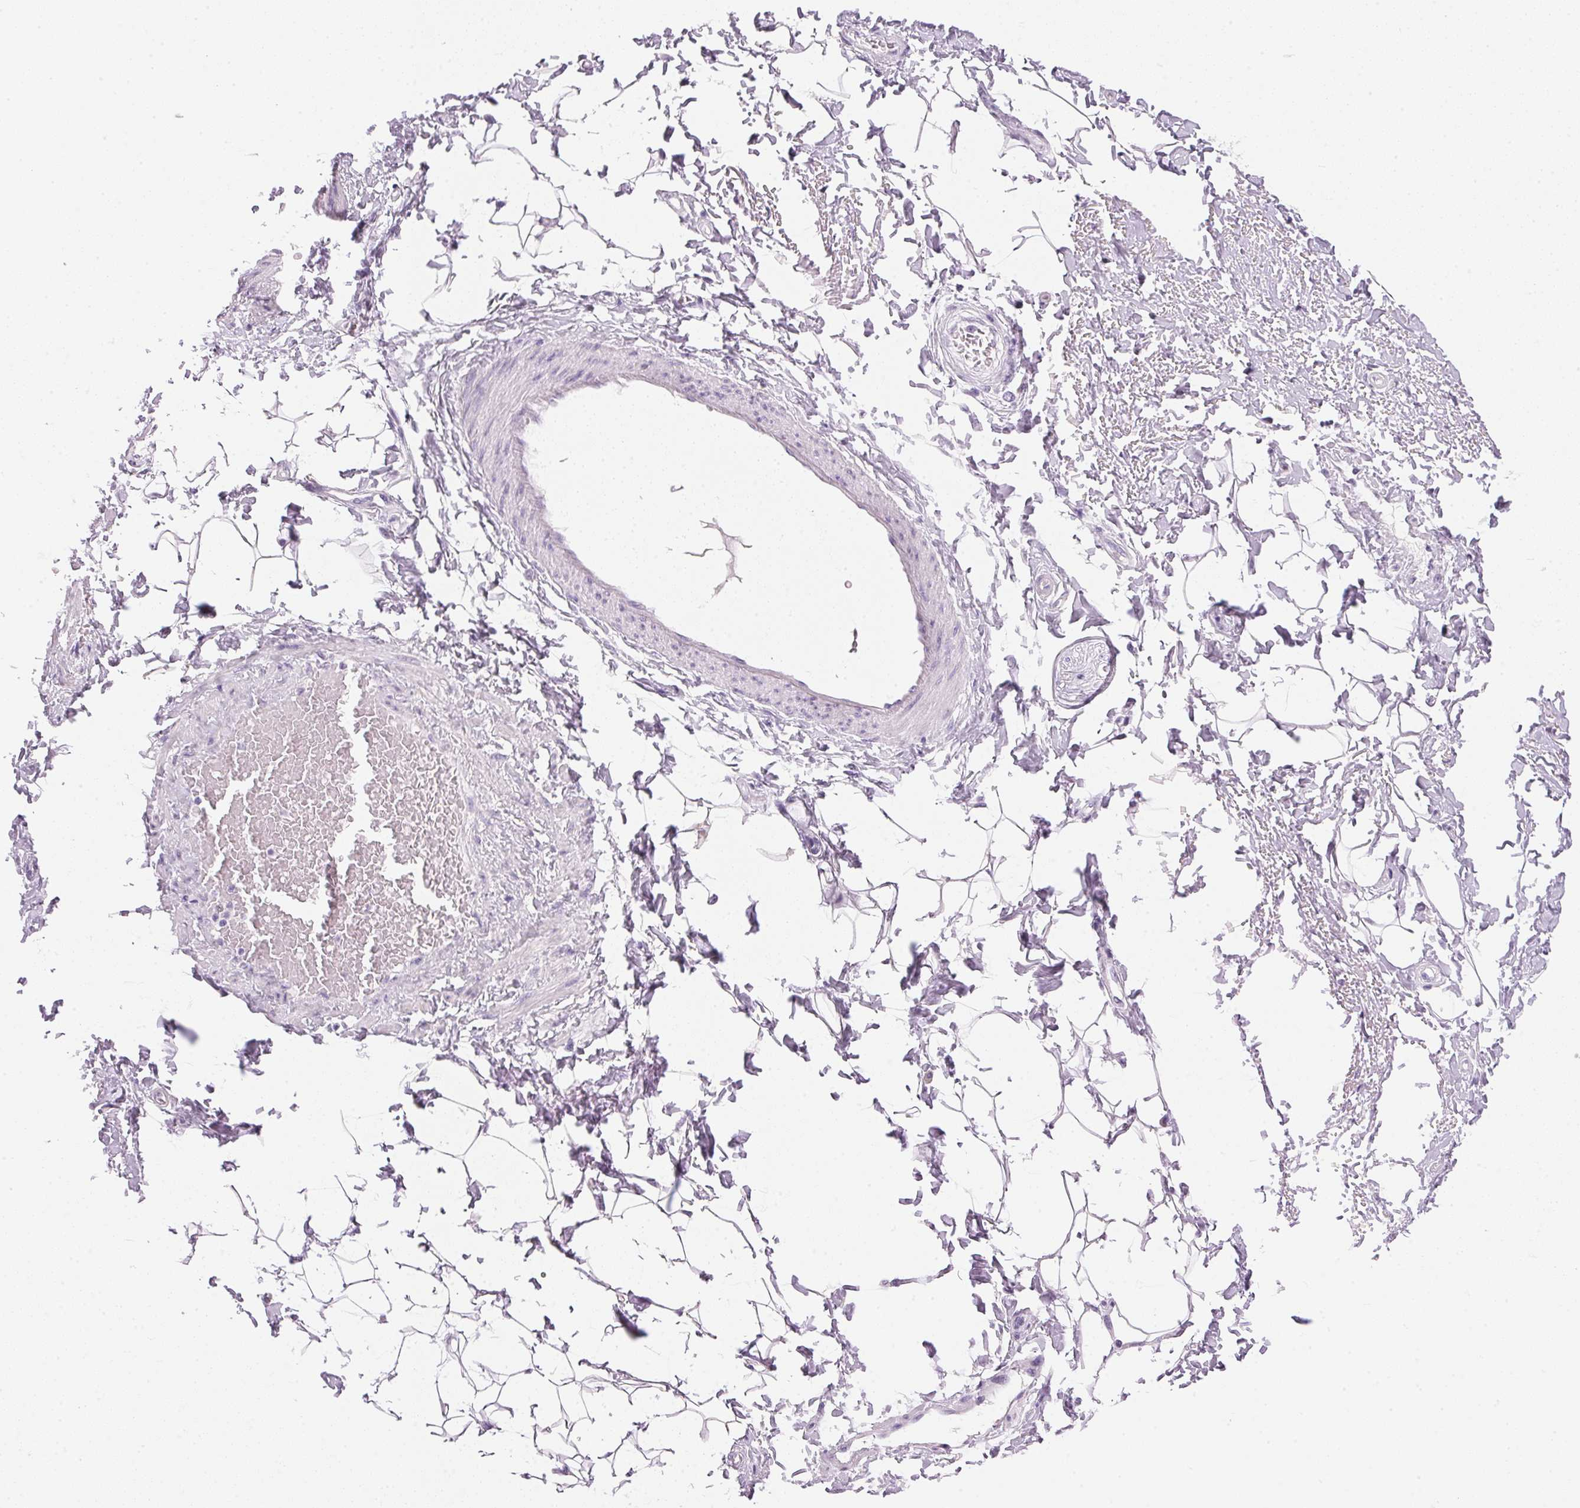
{"staining": {"intensity": "negative", "quantity": "none", "location": "none"}, "tissue": "adipose tissue", "cell_type": "Adipocytes", "image_type": "normal", "snomed": [{"axis": "morphology", "description": "Normal tissue, NOS"}, {"axis": "topography", "description": "Peripheral nerve tissue"}], "caption": "This is a micrograph of immunohistochemistry (IHC) staining of unremarkable adipose tissue, which shows no staining in adipocytes.", "gene": "IGFBP1", "patient": {"sex": "male", "age": 51}}